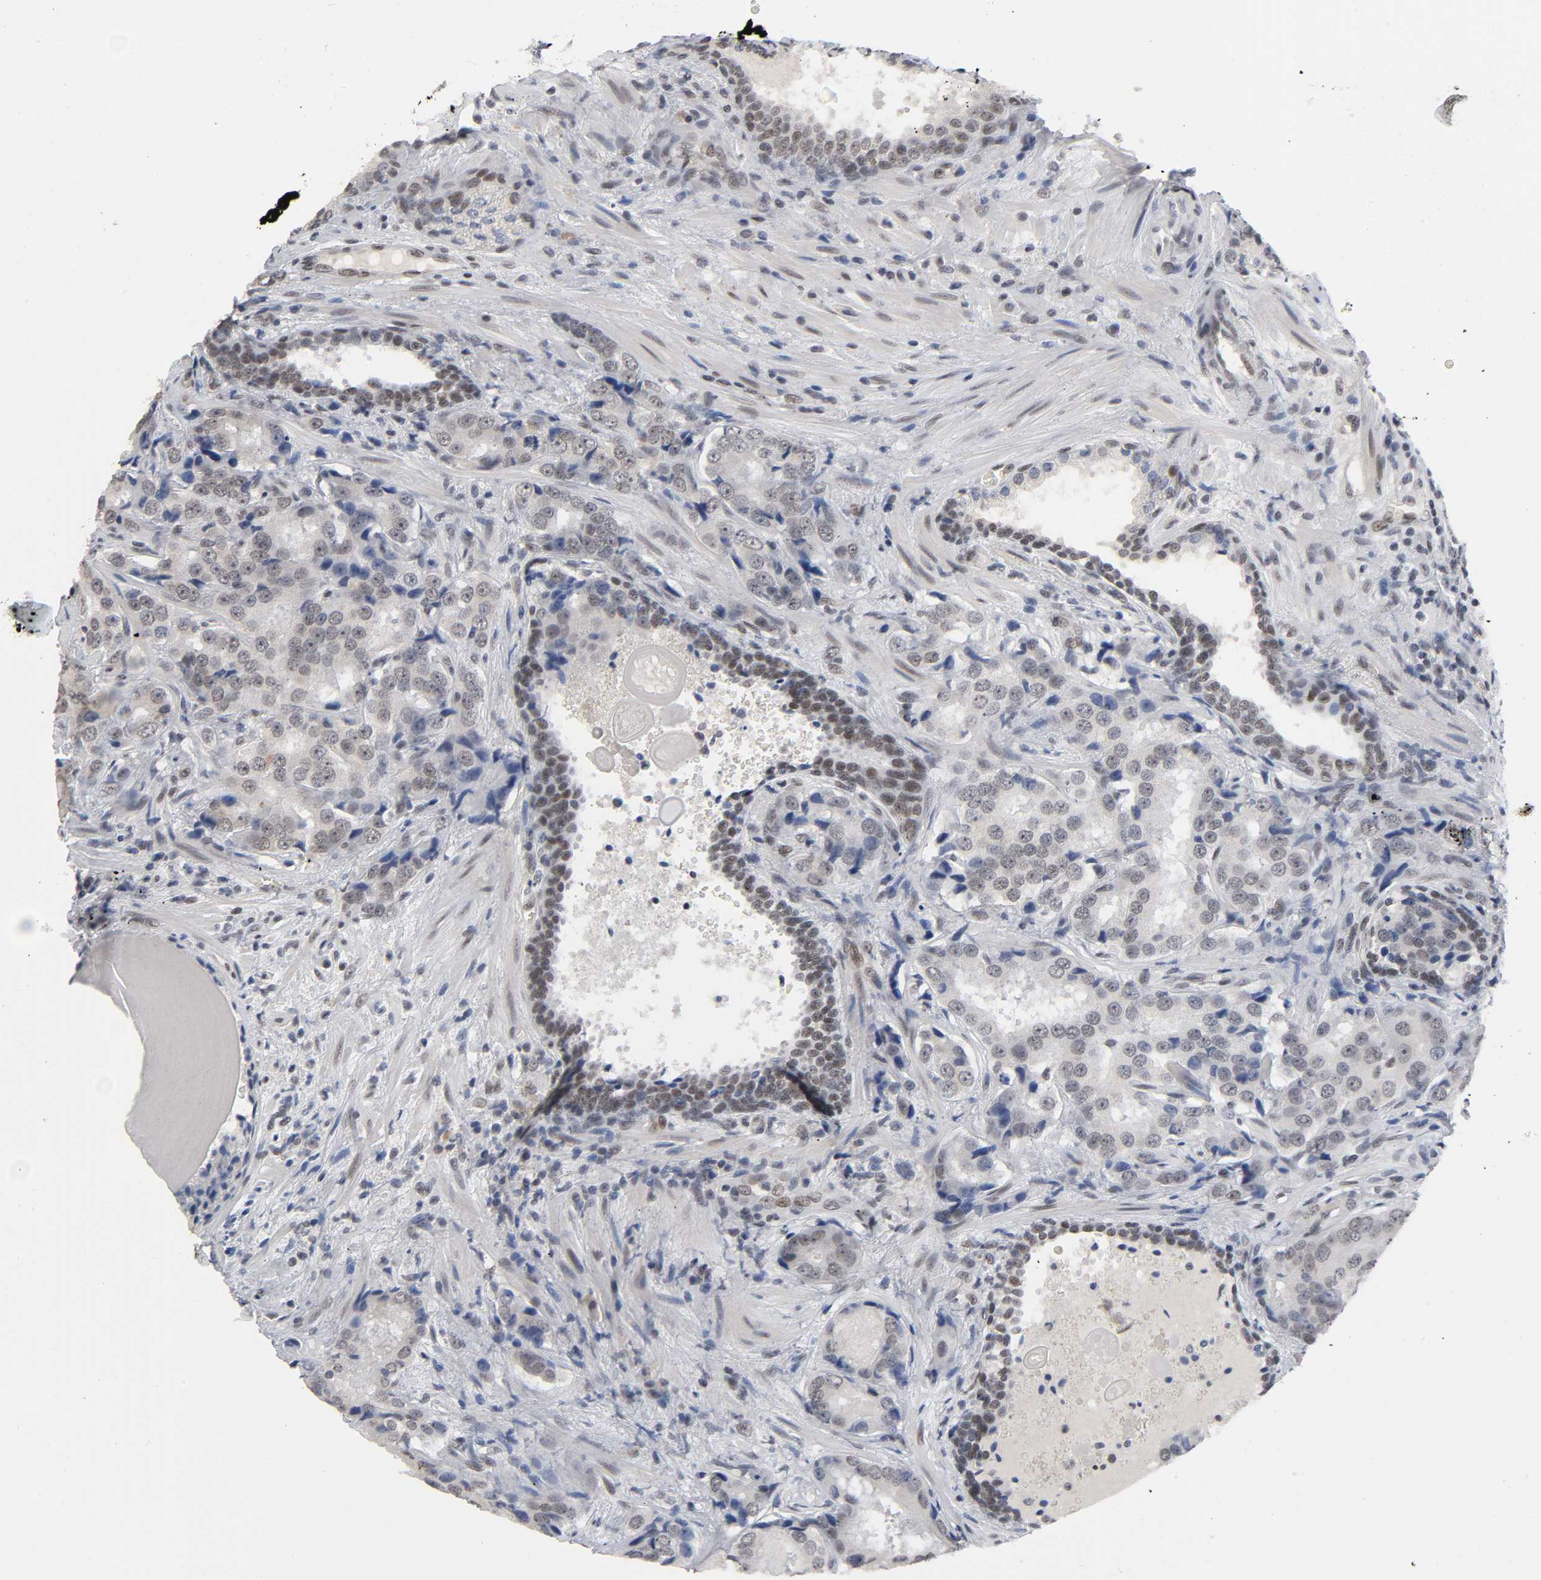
{"staining": {"intensity": "weak", "quantity": "25%-75%", "location": "cytoplasmic/membranous,nuclear"}, "tissue": "prostate cancer", "cell_type": "Tumor cells", "image_type": "cancer", "snomed": [{"axis": "morphology", "description": "Adenocarcinoma, High grade"}, {"axis": "topography", "description": "Prostate"}], "caption": "Tumor cells reveal low levels of weak cytoplasmic/membranous and nuclear expression in about 25%-75% of cells in prostate high-grade adenocarcinoma.", "gene": "ZNF384", "patient": {"sex": "male", "age": 58}}